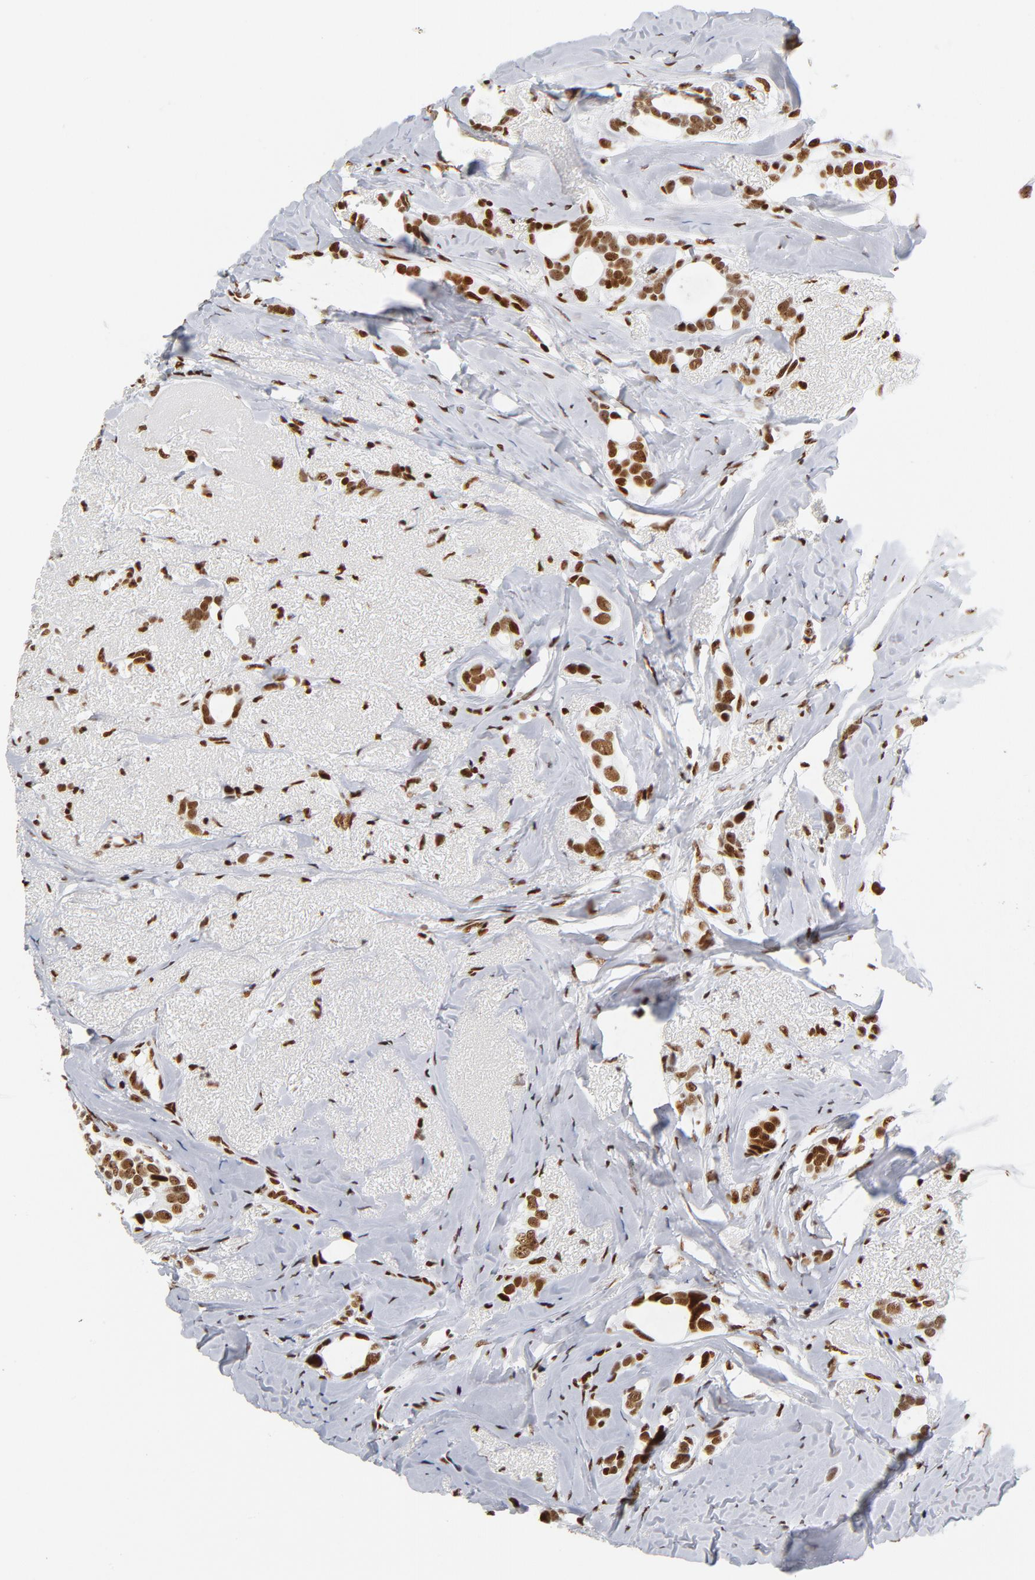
{"staining": {"intensity": "strong", "quantity": ">75%", "location": "nuclear"}, "tissue": "breast cancer", "cell_type": "Tumor cells", "image_type": "cancer", "snomed": [{"axis": "morphology", "description": "Duct carcinoma"}, {"axis": "topography", "description": "Breast"}], "caption": "High-power microscopy captured an immunohistochemistry photomicrograph of breast cancer, revealing strong nuclear staining in about >75% of tumor cells.", "gene": "XRCC5", "patient": {"sex": "female", "age": 54}}